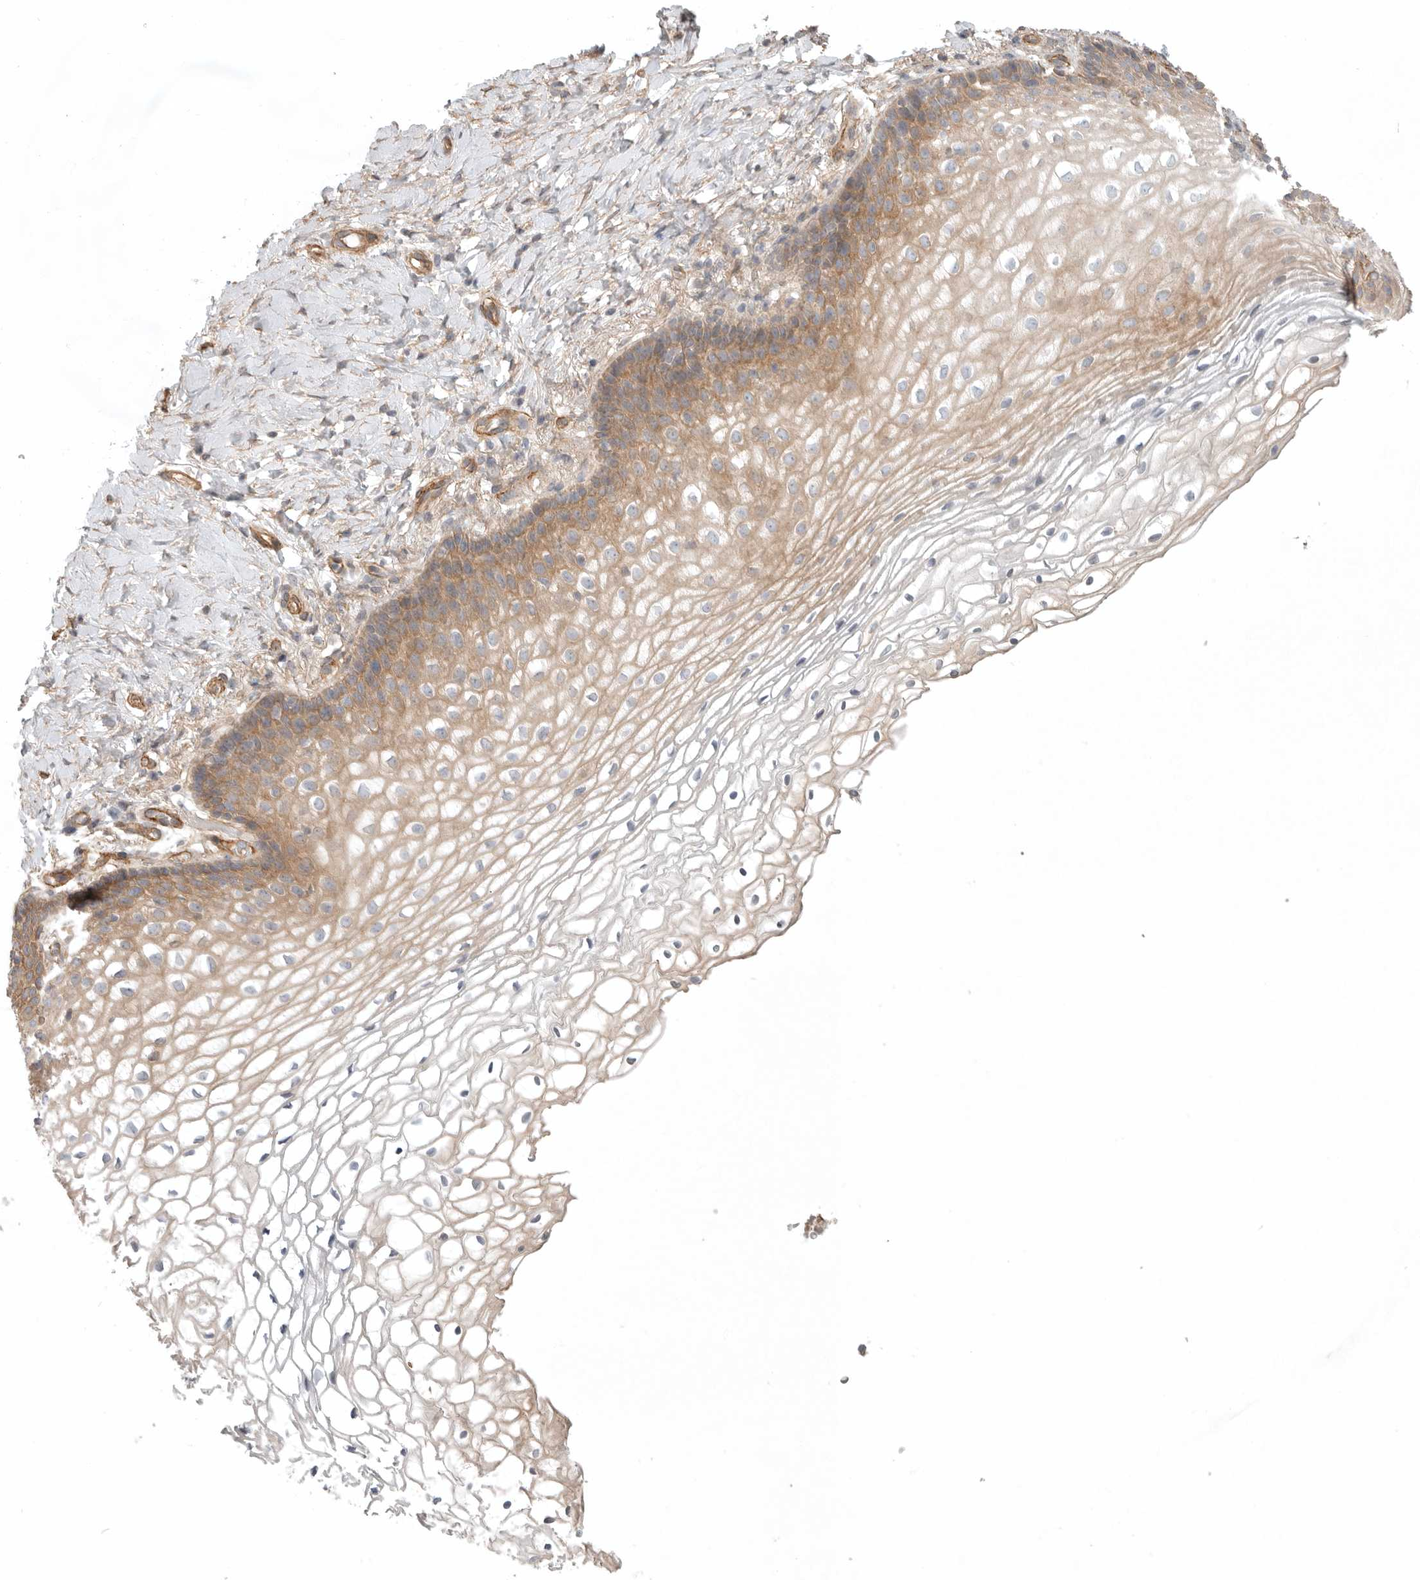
{"staining": {"intensity": "moderate", "quantity": "25%-75%", "location": "cytoplasmic/membranous"}, "tissue": "vagina", "cell_type": "Squamous epithelial cells", "image_type": "normal", "snomed": [{"axis": "morphology", "description": "Normal tissue, NOS"}, {"axis": "topography", "description": "Vagina"}], "caption": "Immunohistochemical staining of benign human vagina exhibits 25%-75% levels of moderate cytoplasmic/membranous protein staining in about 25%-75% of squamous epithelial cells.", "gene": "LONRF1", "patient": {"sex": "female", "age": 60}}